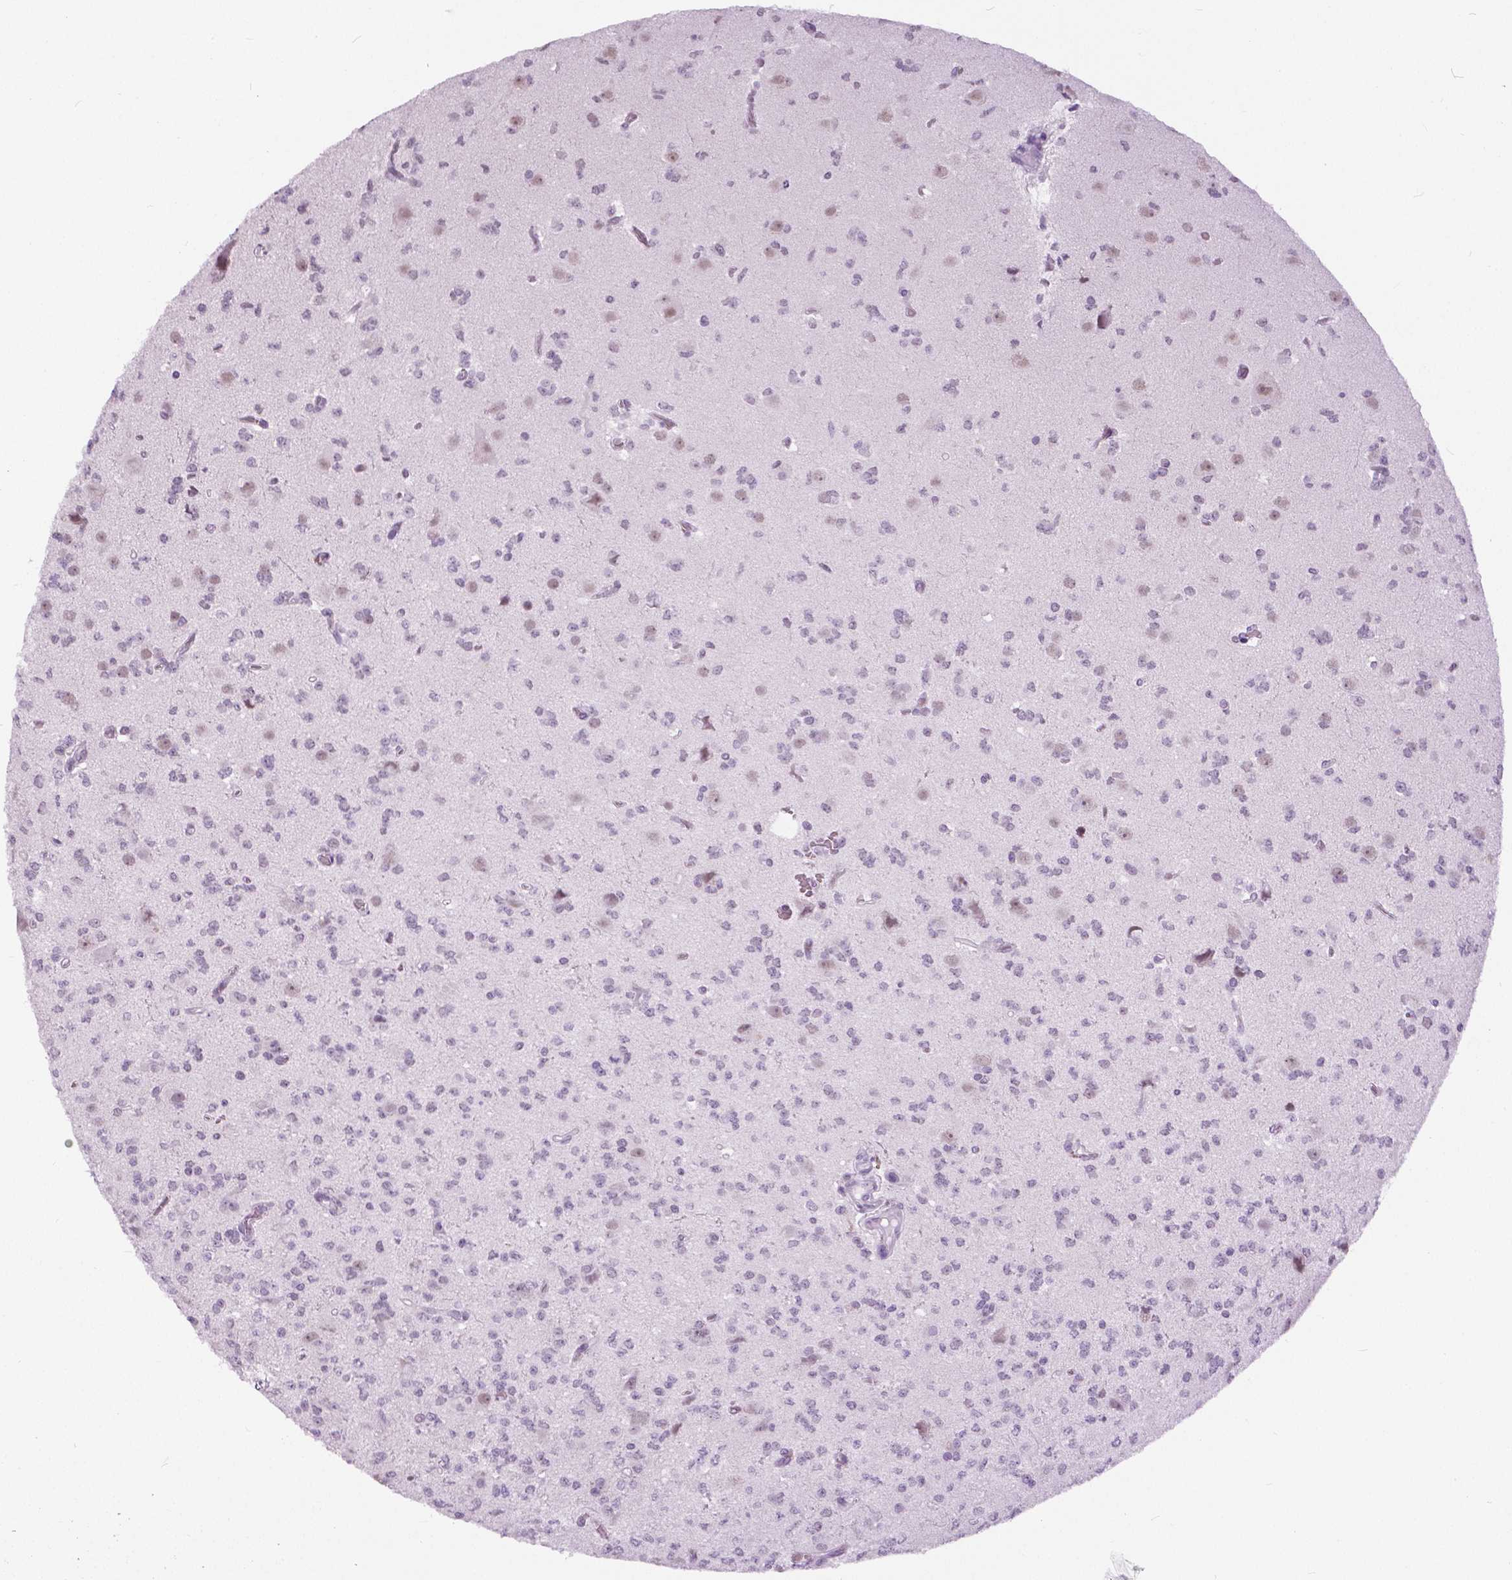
{"staining": {"intensity": "negative", "quantity": "none", "location": "none"}, "tissue": "glioma", "cell_type": "Tumor cells", "image_type": "cancer", "snomed": [{"axis": "morphology", "description": "Glioma, malignant, Low grade"}, {"axis": "topography", "description": "Brain"}], "caption": "Tumor cells show no significant protein positivity in glioma. Nuclei are stained in blue.", "gene": "MYOM1", "patient": {"sex": "male", "age": 27}}